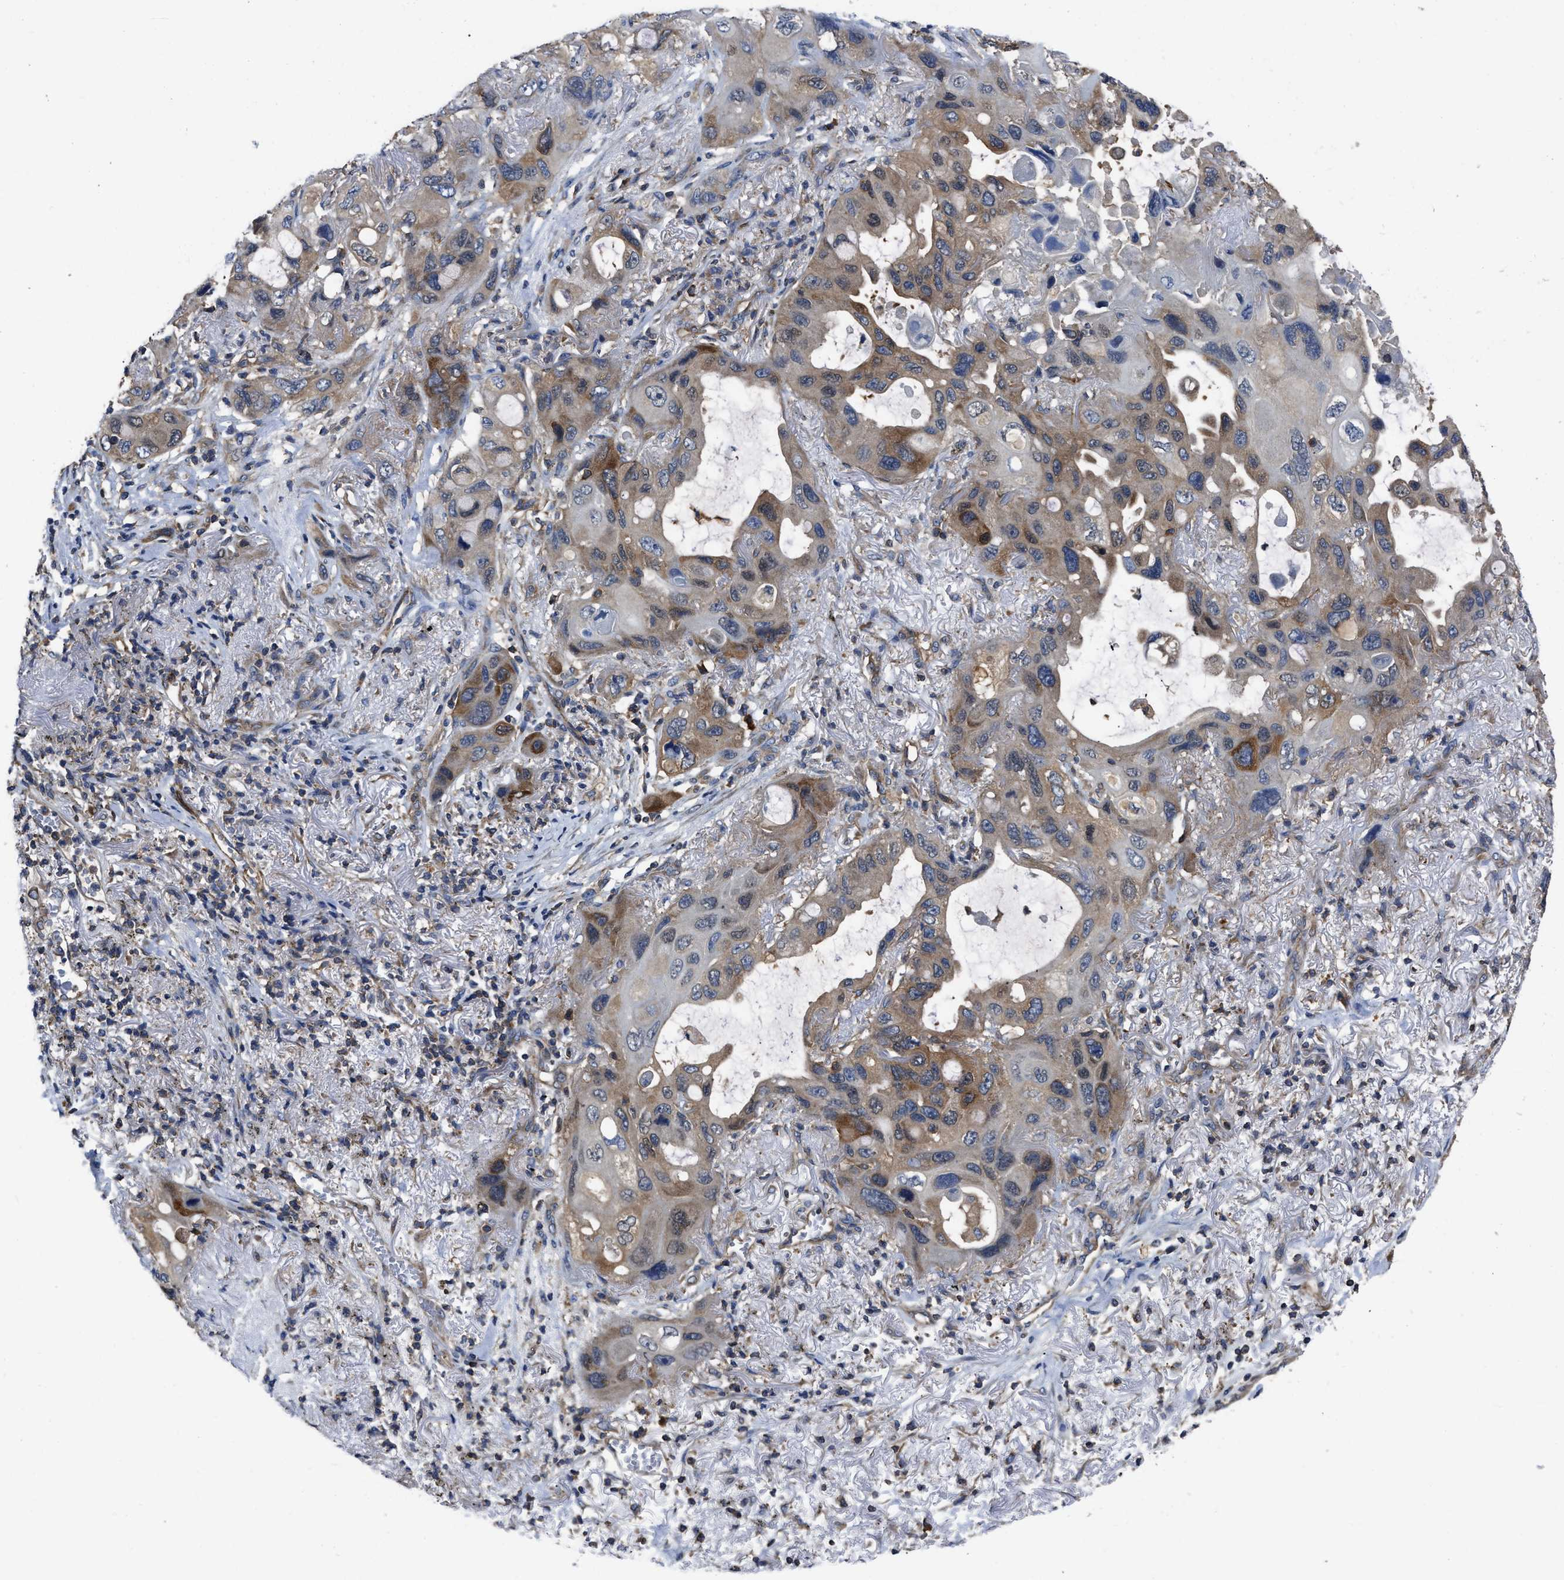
{"staining": {"intensity": "moderate", "quantity": ">75%", "location": "cytoplasmic/membranous"}, "tissue": "lung cancer", "cell_type": "Tumor cells", "image_type": "cancer", "snomed": [{"axis": "morphology", "description": "Squamous cell carcinoma, NOS"}, {"axis": "topography", "description": "Lung"}], "caption": "Immunohistochemistry (DAB (3,3'-diaminobenzidine)) staining of lung cancer (squamous cell carcinoma) displays moderate cytoplasmic/membranous protein expression in approximately >75% of tumor cells.", "gene": "YARS1", "patient": {"sex": "female", "age": 73}}